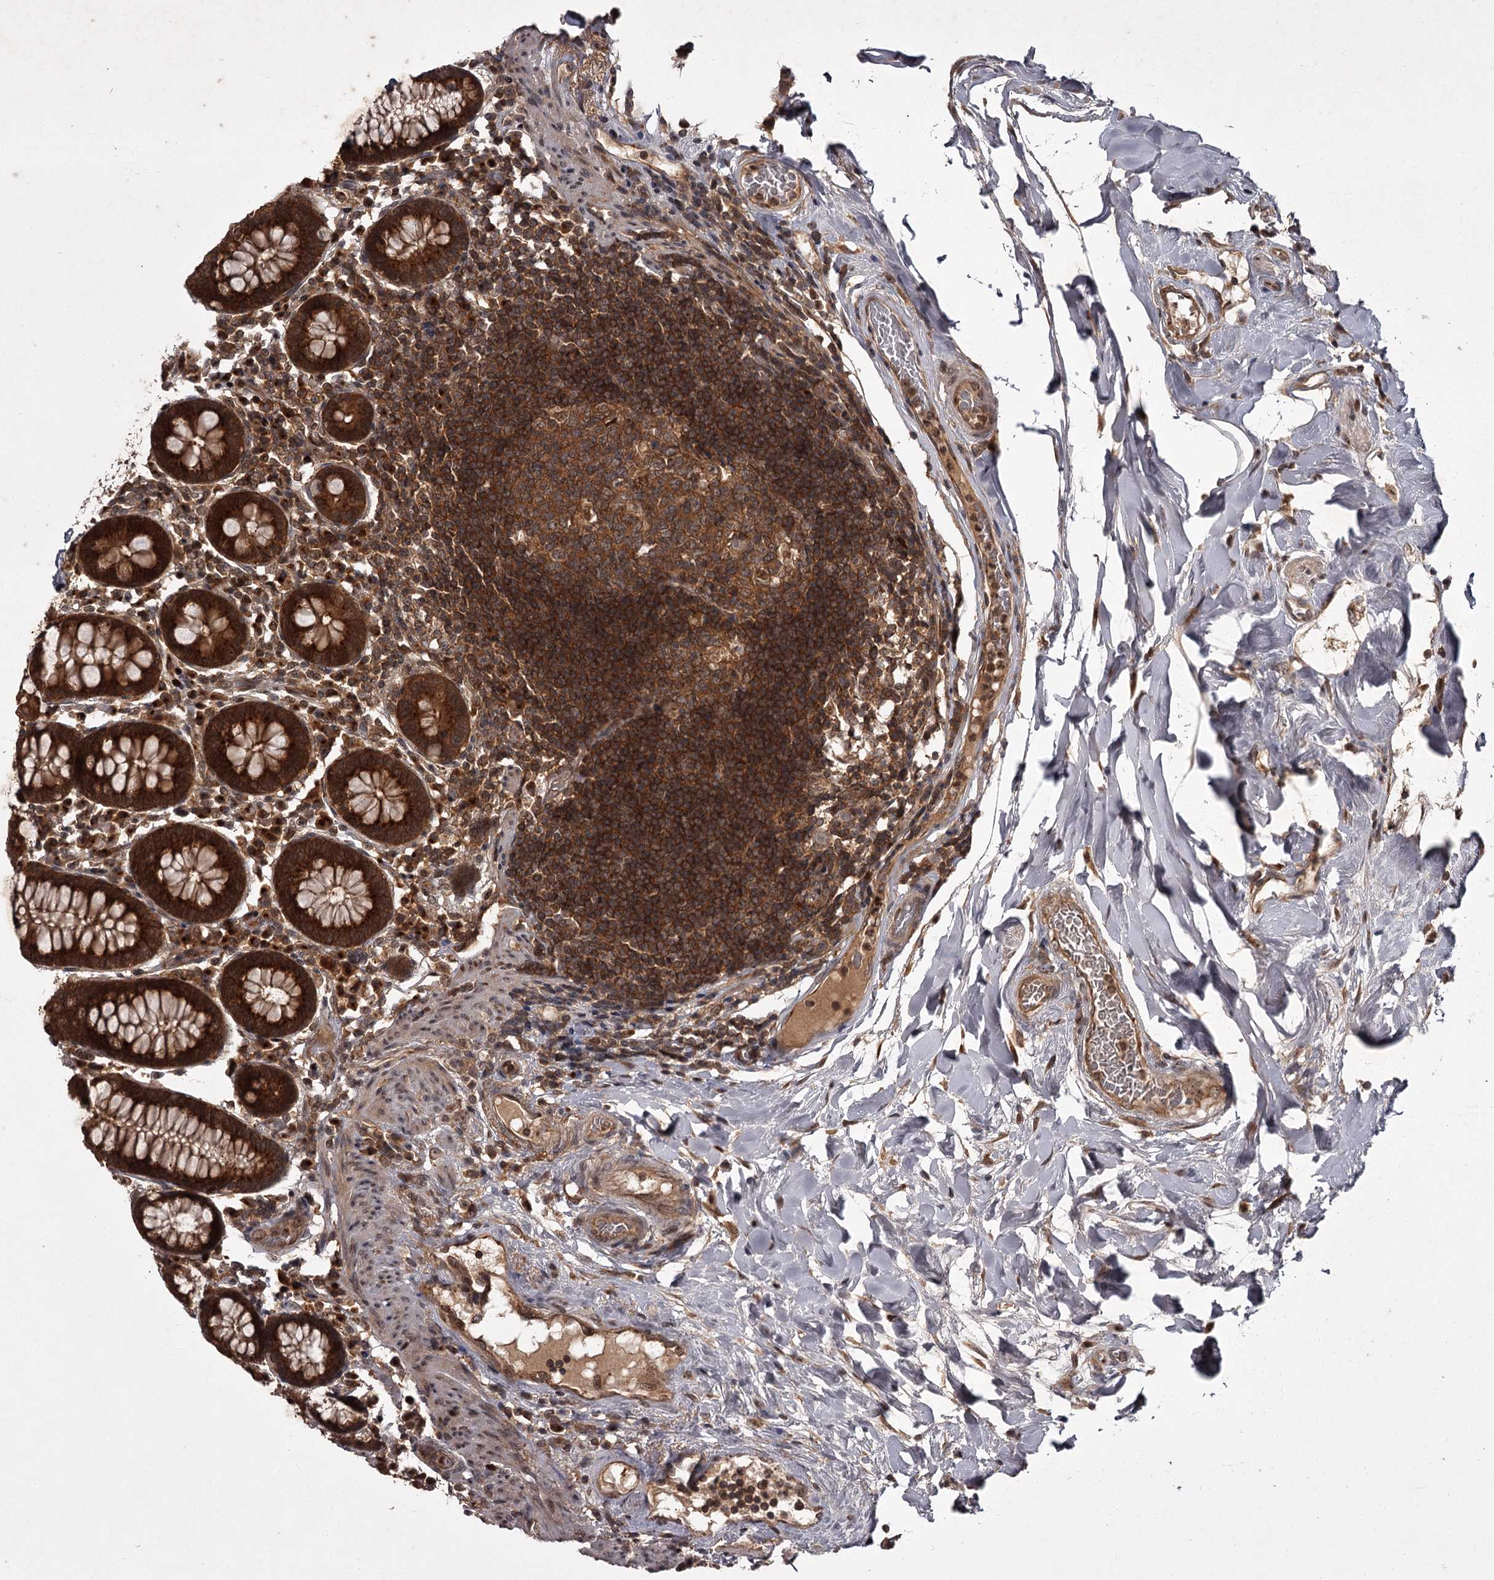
{"staining": {"intensity": "moderate", "quantity": ">75%", "location": "cytoplasmic/membranous"}, "tissue": "colon", "cell_type": "Endothelial cells", "image_type": "normal", "snomed": [{"axis": "morphology", "description": "Normal tissue, NOS"}, {"axis": "topography", "description": "Colon"}], "caption": "Moderate cytoplasmic/membranous positivity is identified in about >75% of endothelial cells in unremarkable colon.", "gene": "TBC1D23", "patient": {"sex": "female", "age": 79}}